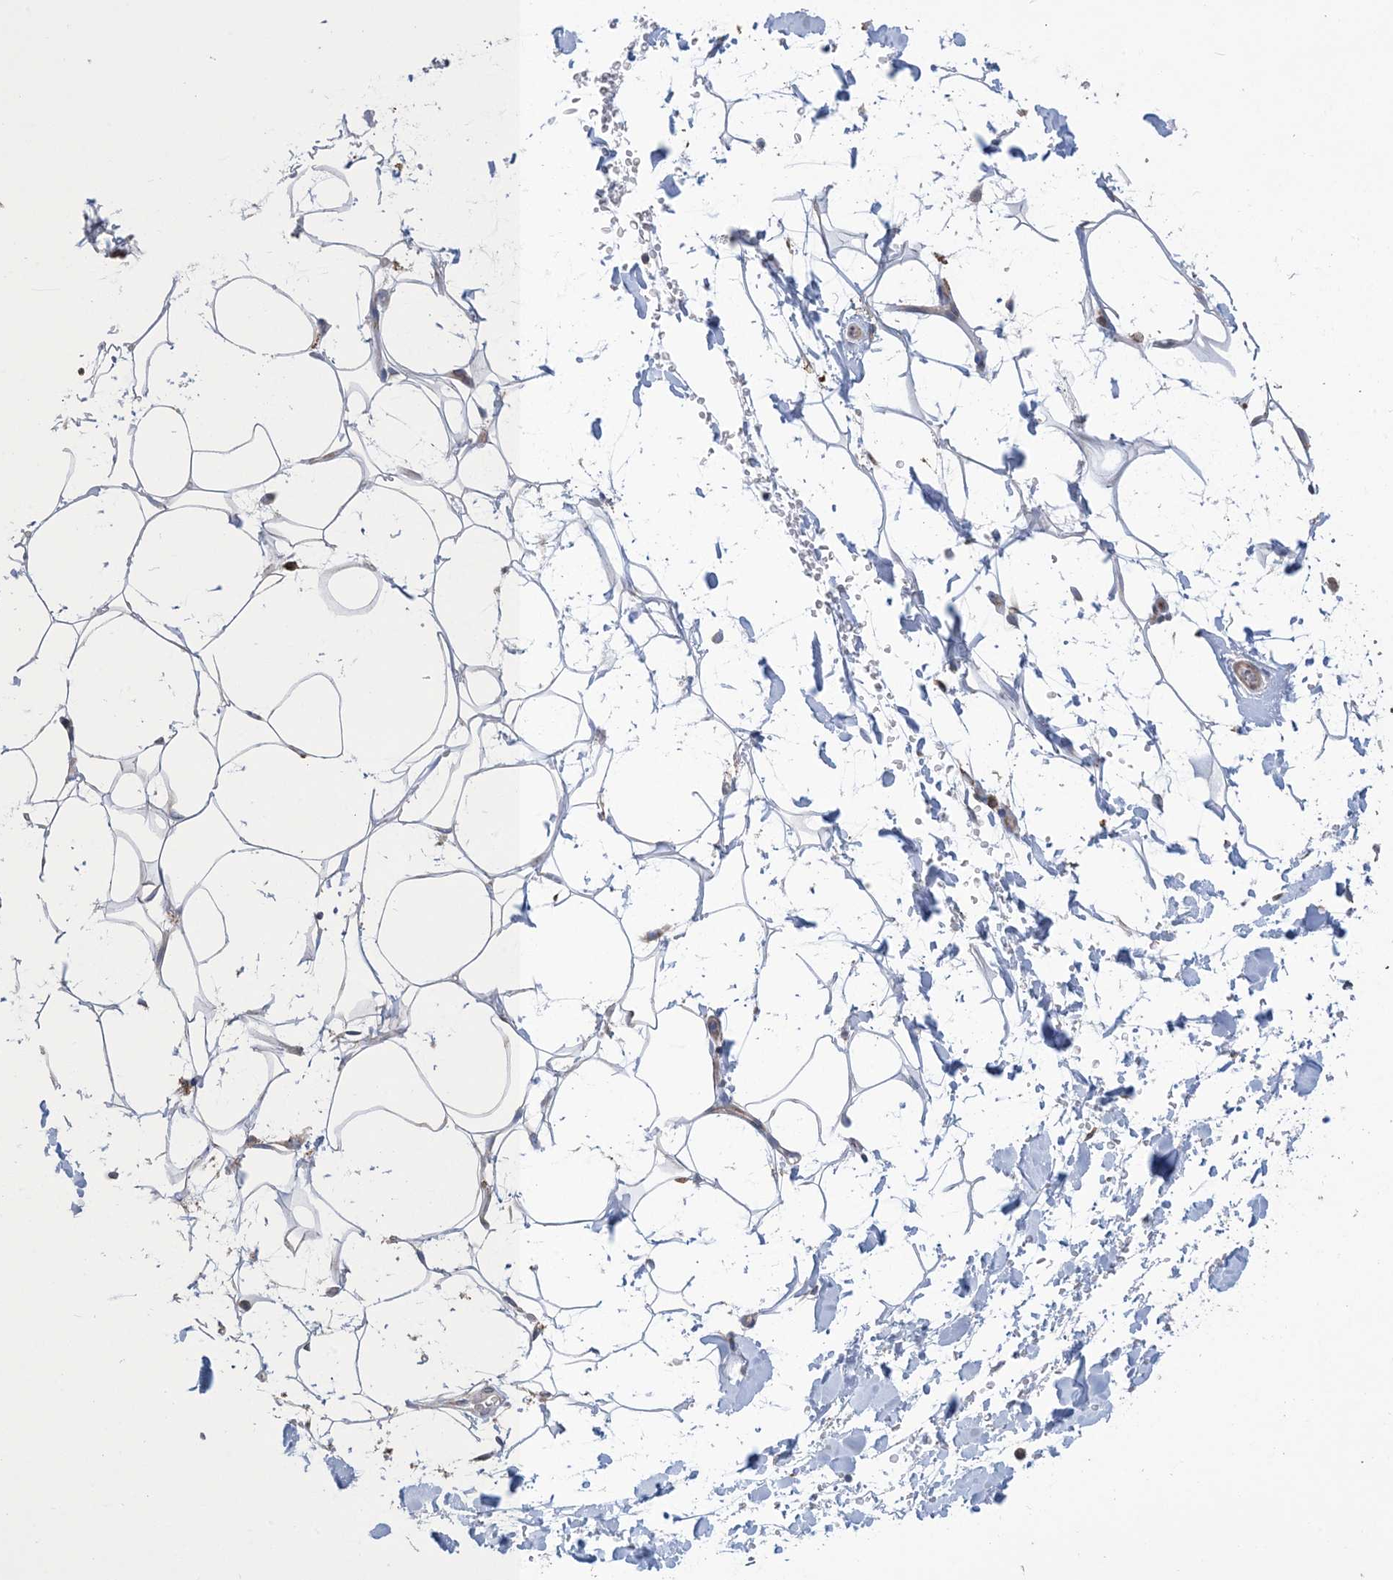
{"staining": {"intensity": "negative", "quantity": "none", "location": "none"}, "tissue": "adipose tissue", "cell_type": "Adipocytes", "image_type": "normal", "snomed": [{"axis": "morphology", "description": "Normal tissue, NOS"}, {"axis": "topography", "description": "Breast"}], "caption": "Adipocytes are negative for brown protein staining in unremarkable adipose tissue. (Brightfield microscopy of DAB (3,3'-diaminobenzidine) immunohistochemistry (IHC) at high magnification).", "gene": "SHANK1", "patient": {"sex": "female", "age": 26}}